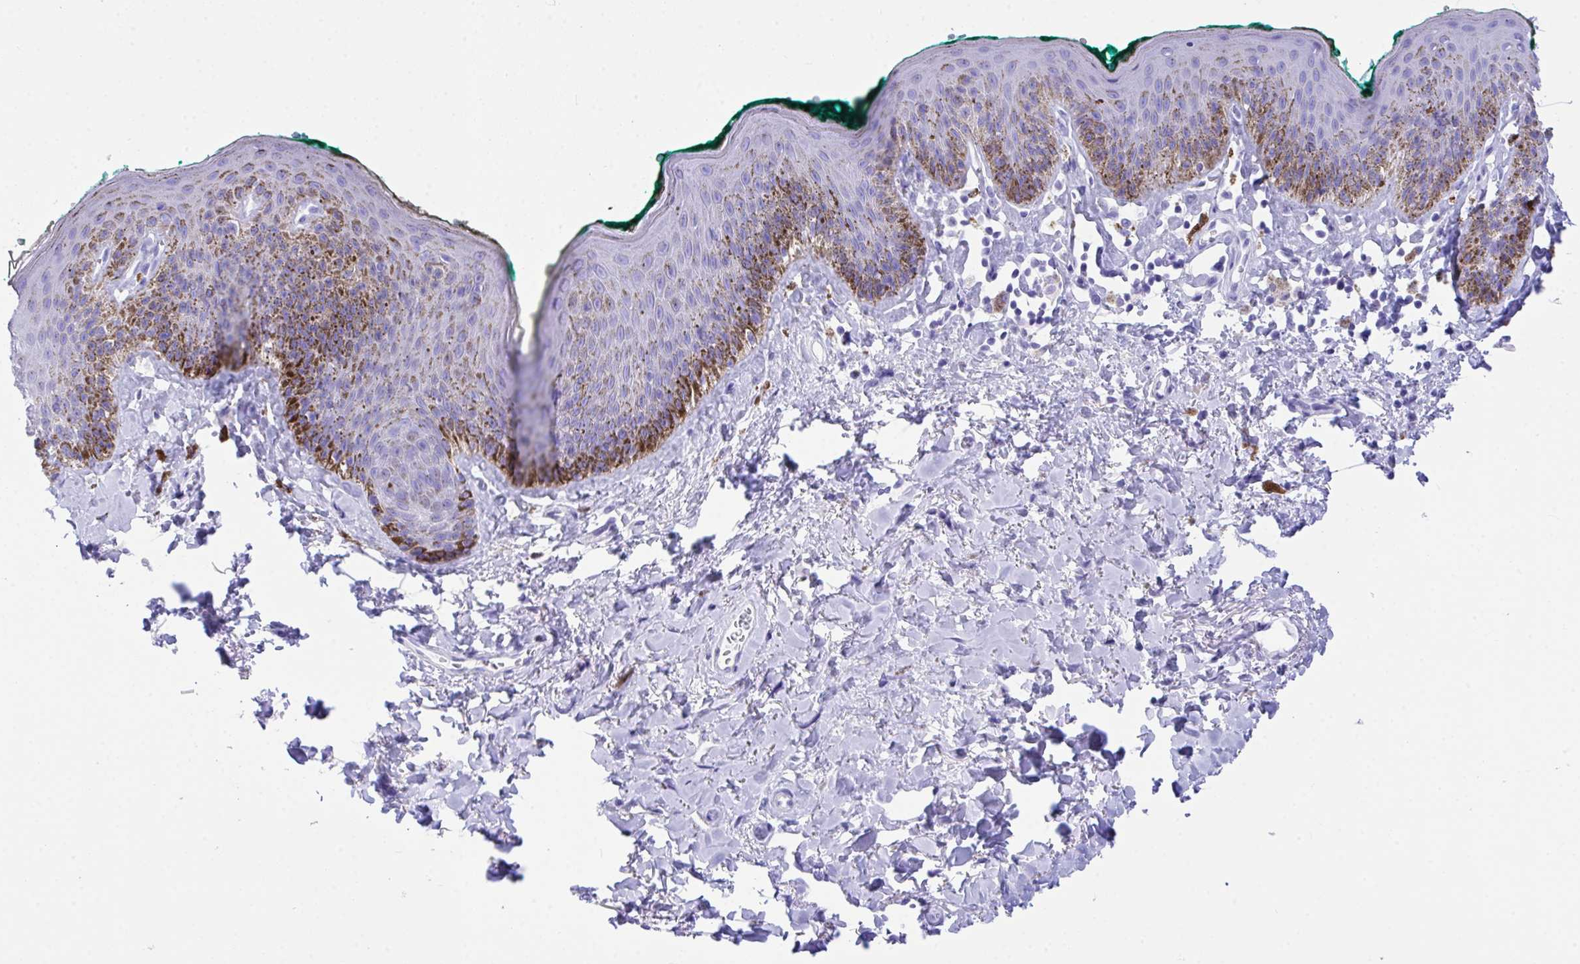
{"staining": {"intensity": "moderate", "quantity": "<25%", "location": "cytoplasmic/membranous"}, "tissue": "skin", "cell_type": "Epidermal cells", "image_type": "normal", "snomed": [{"axis": "morphology", "description": "Normal tissue, NOS"}, {"axis": "topography", "description": "Vulva"}, {"axis": "topography", "description": "Peripheral nerve tissue"}], "caption": "Immunohistochemical staining of normal human skin shows <25% levels of moderate cytoplasmic/membranous protein expression in approximately <25% of epidermal cells.", "gene": "BEST4", "patient": {"sex": "female", "age": 66}}